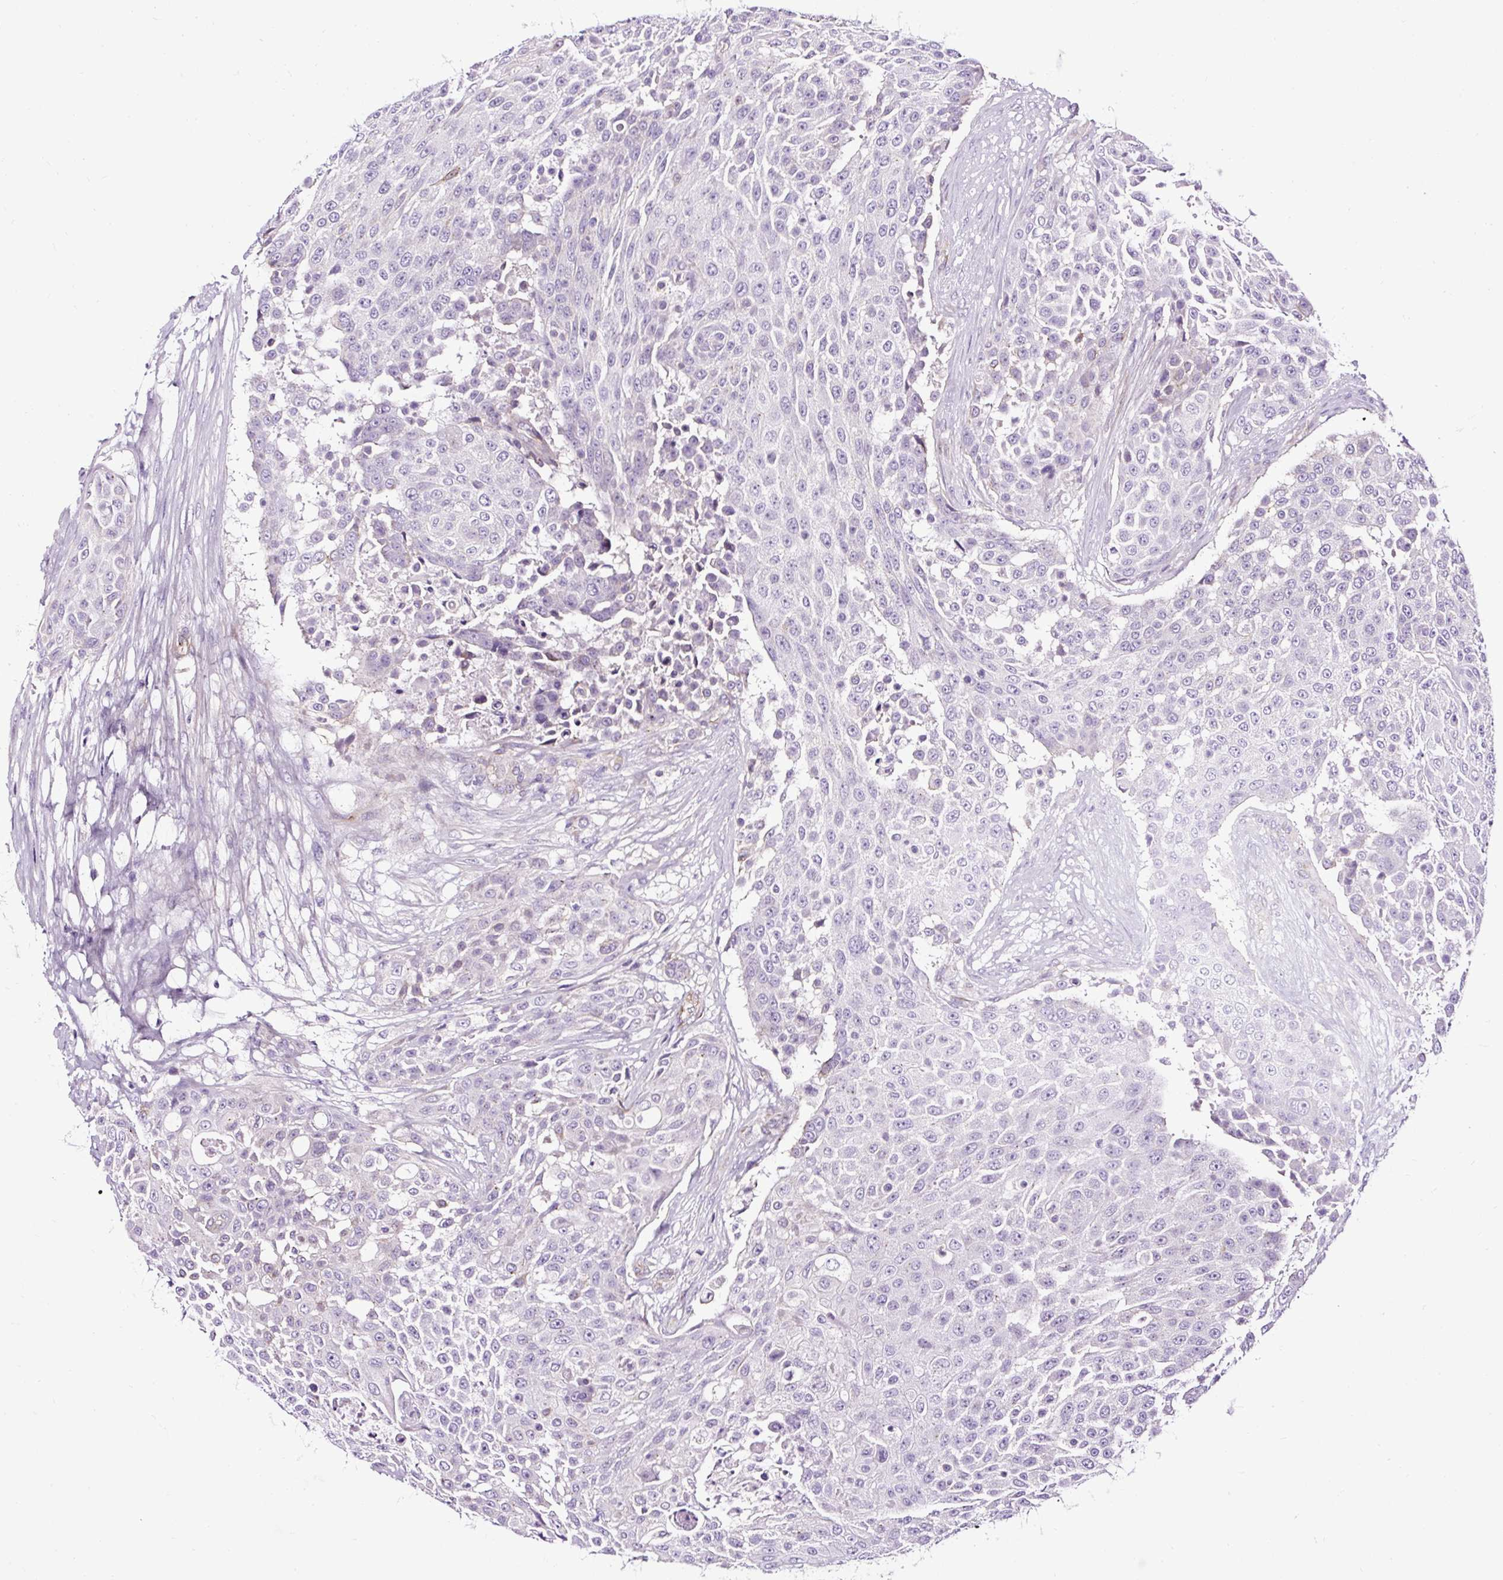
{"staining": {"intensity": "negative", "quantity": "none", "location": "none"}, "tissue": "urothelial cancer", "cell_type": "Tumor cells", "image_type": "cancer", "snomed": [{"axis": "morphology", "description": "Urothelial carcinoma, High grade"}, {"axis": "topography", "description": "Urinary bladder"}], "caption": "IHC micrograph of high-grade urothelial carcinoma stained for a protein (brown), which reveals no staining in tumor cells.", "gene": "SLC7A8", "patient": {"sex": "female", "age": 63}}